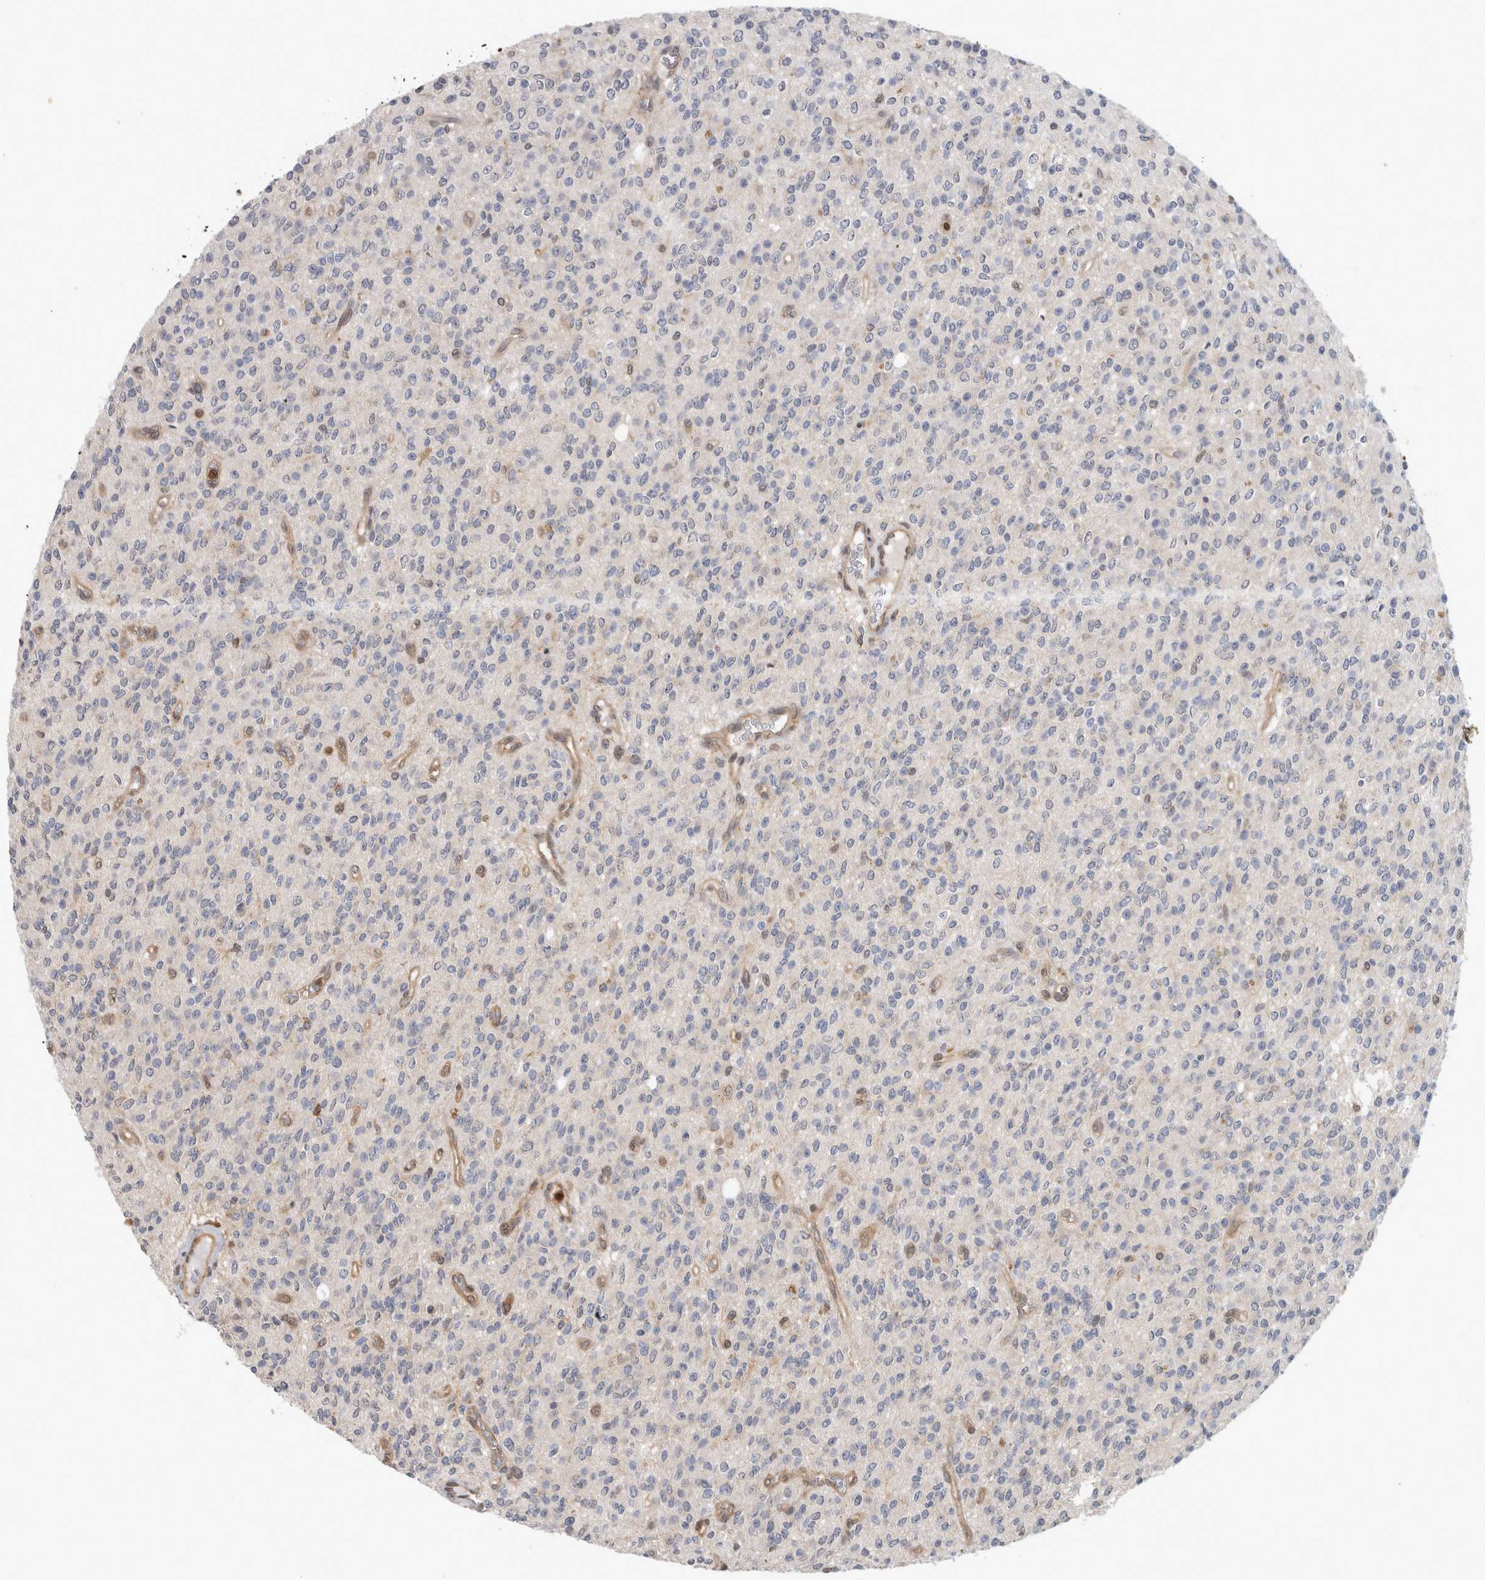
{"staining": {"intensity": "negative", "quantity": "none", "location": "none"}, "tissue": "glioma", "cell_type": "Tumor cells", "image_type": "cancer", "snomed": [{"axis": "morphology", "description": "Glioma, malignant, High grade"}, {"axis": "topography", "description": "Brain"}], "caption": "Micrograph shows no significant protein staining in tumor cells of glioma. Nuclei are stained in blue.", "gene": "ASTN2", "patient": {"sex": "male", "age": 34}}